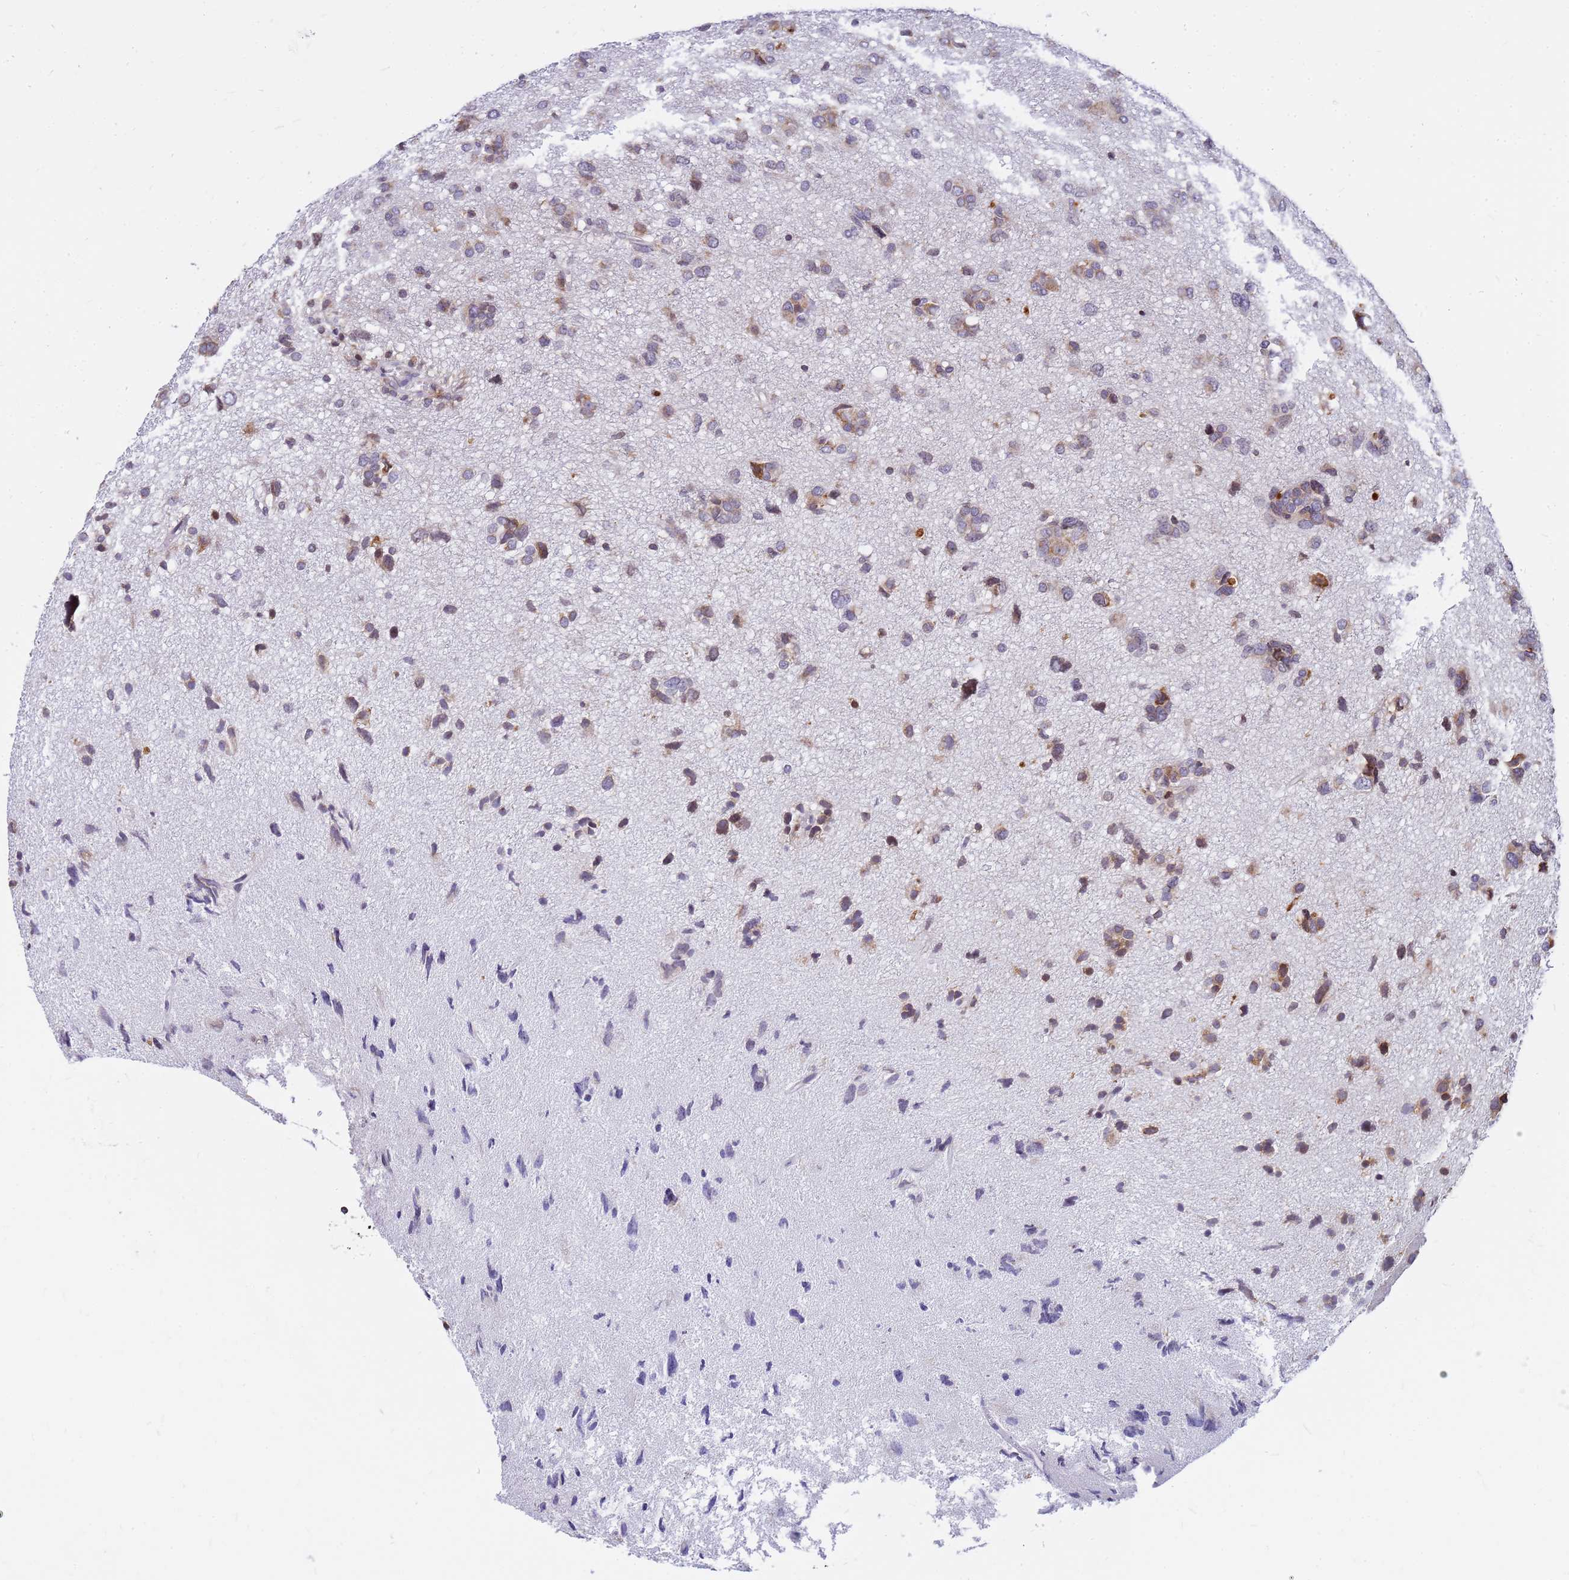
{"staining": {"intensity": "weak", "quantity": "25%-75%", "location": "cytoplasmic/membranous"}, "tissue": "glioma", "cell_type": "Tumor cells", "image_type": "cancer", "snomed": [{"axis": "morphology", "description": "Glioma, malignant, High grade"}, {"axis": "topography", "description": "Brain"}], "caption": "Immunohistochemical staining of glioma shows low levels of weak cytoplasmic/membranous staining in about 25%-75% of tumor cells. (IHC, brightfield microscopy, high magnification).", "gene": "SSR4", "patient": {"sex": "female", "age": 59}}